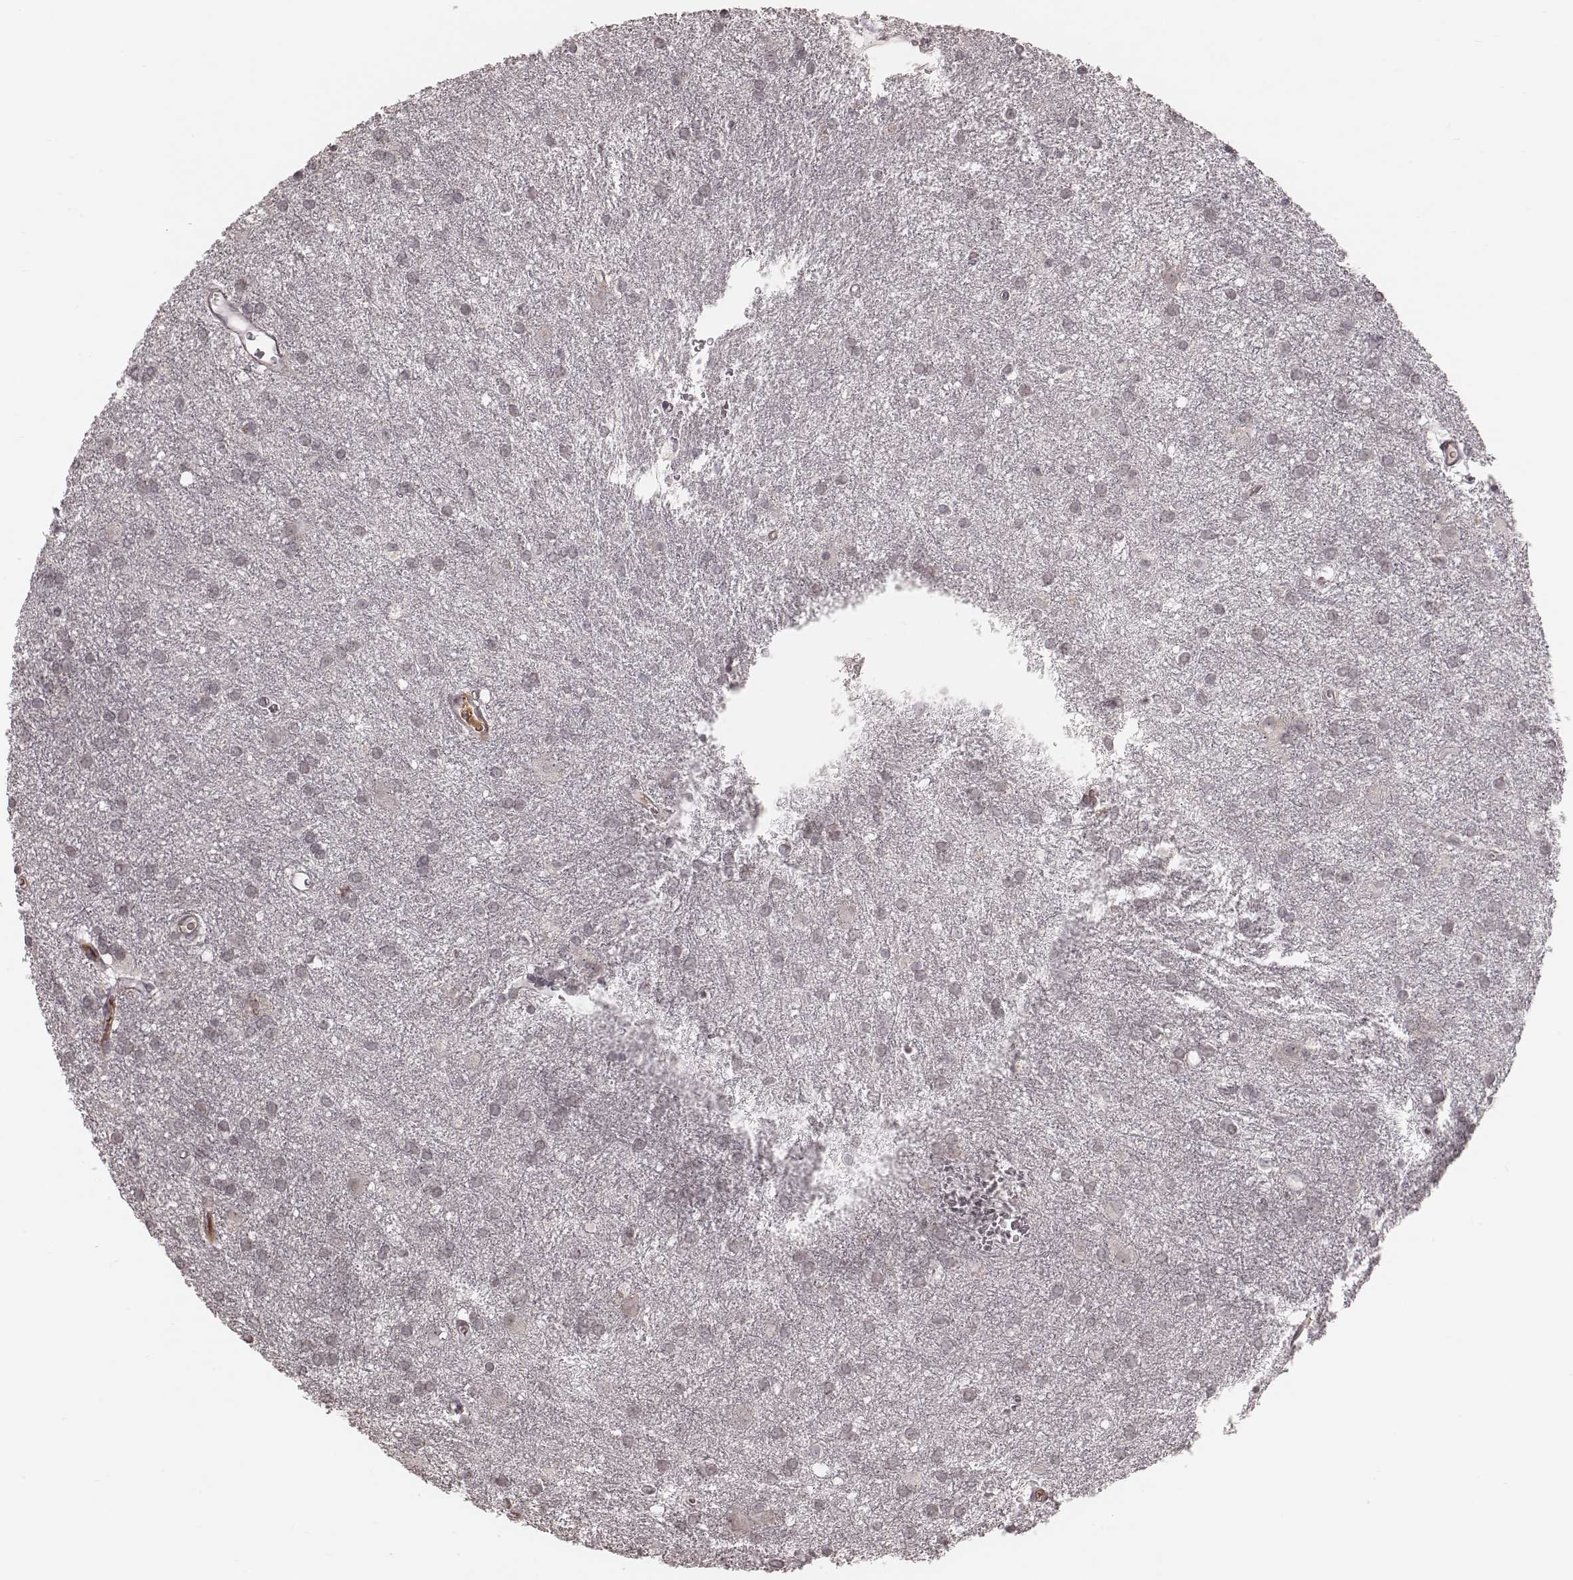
{"staining": {"intensity": "negative", "quantity": "none", "location": "none"}, "tissue": "glioma", "cell_type": "Tumor cells", "image_type": "cancer", "snomed": [{"axis": "morphology", "description": "Glioma, malignant, Low grade"}, {"axis": "topography", "description": "Brain"}], "caption": "Immunohistochemical staining of human glioma exhibits no significant staining in tumor cells. (DAB immunohistochemistry (IHC), high magnification).", "gene": "IL5", "patient": {"sex": "male", "age": 58}}